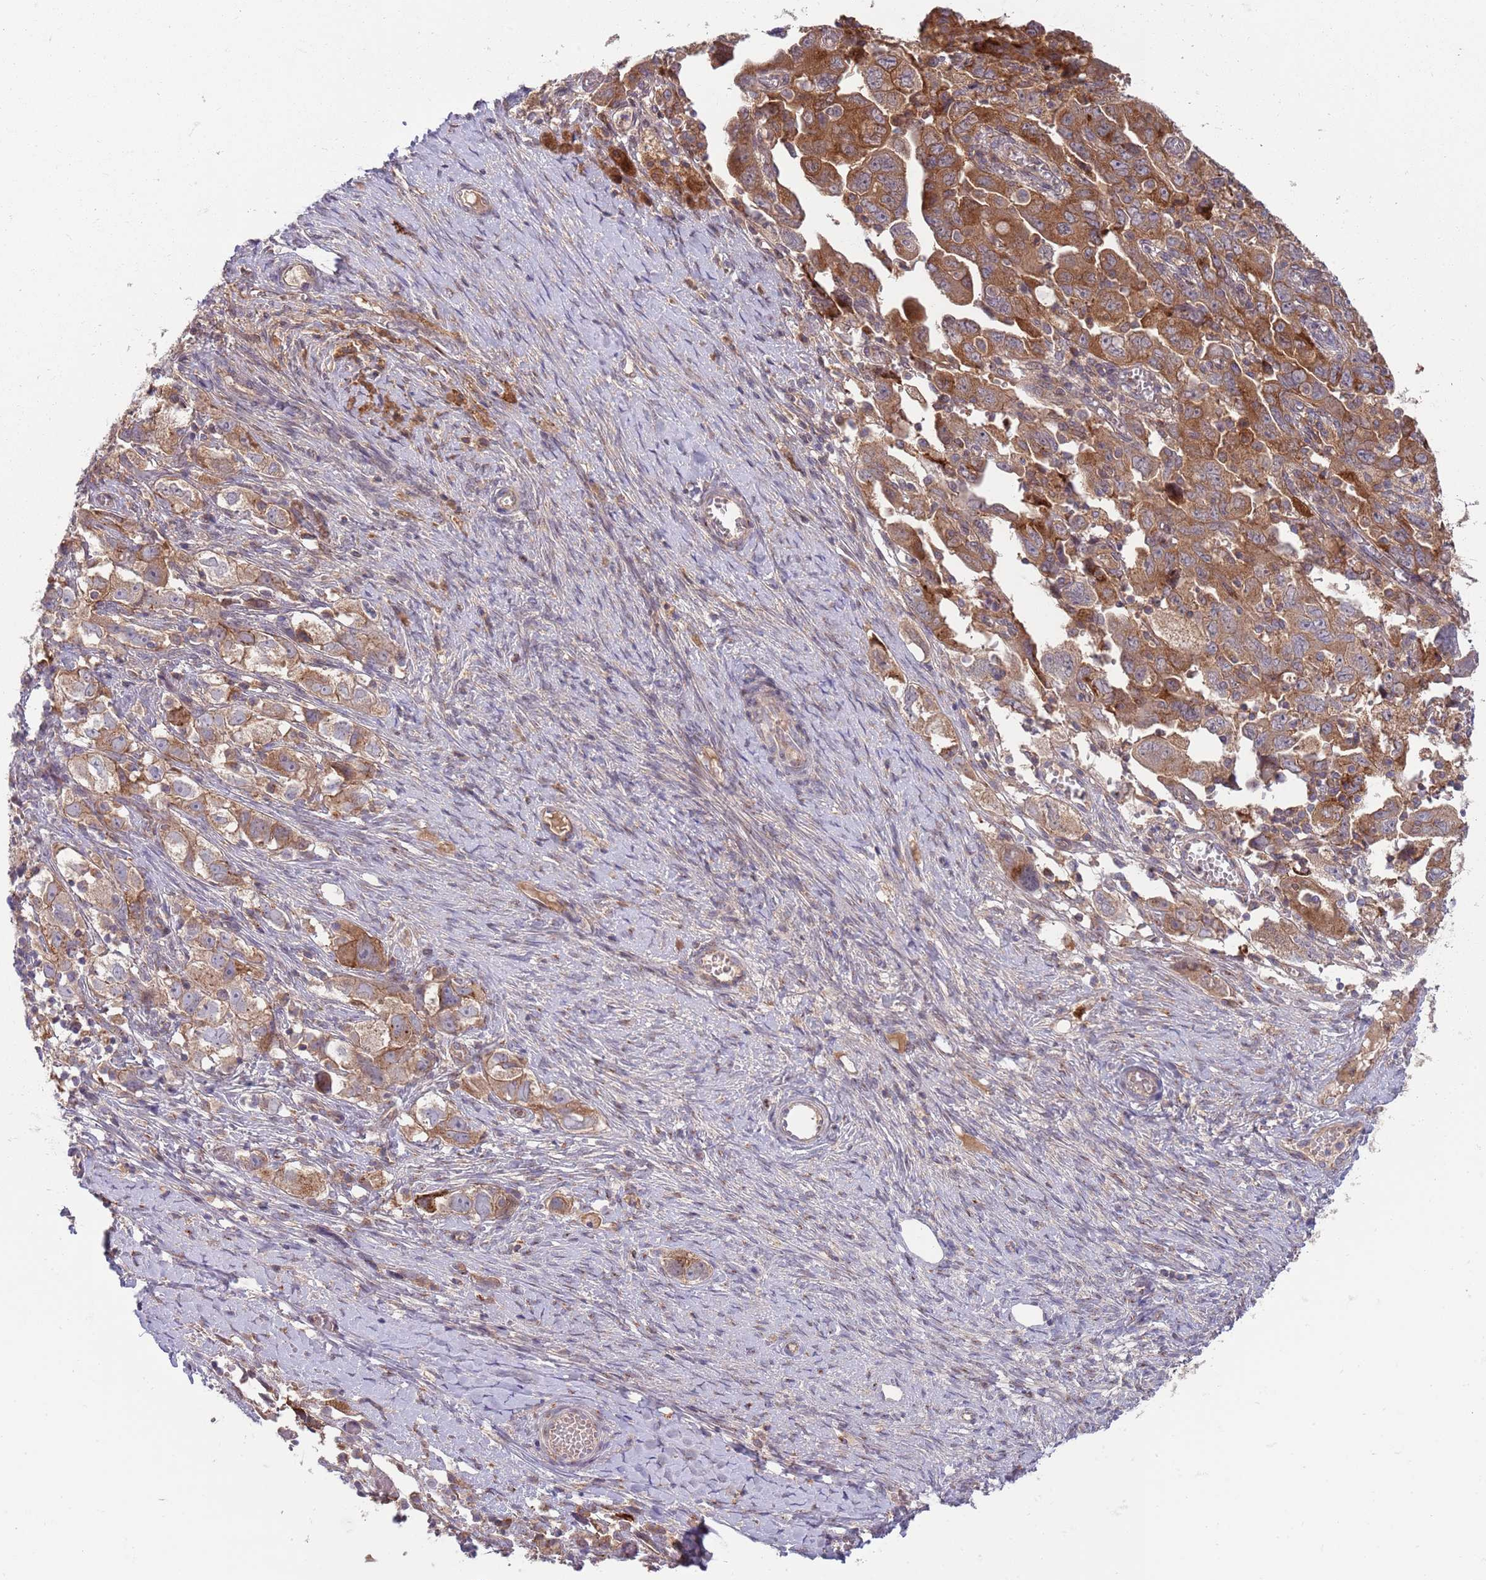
{"staining": {"intensity": "strong", "quantity": ">75%", "location": "cytoplasmic/membranous"}, "tissue": "ovarian cancer", "cell_type": "Tumor cells", "image_type": "cancer", "snomed": [{"axis": "morphology", "description": "Carcinoma, NOS"}, {"axis": "morphology", "description": "Cystadenocarcinoma, serous, NOS"}, {"axis": "topography", "description": "Ovary"}], "caption": "Ovarian cancer was stained to show a protein in brown. There is high levels of strong cytoplasmic/membranous expression in about >75% of tumor cells.", "gene": "BTBD7", "patient": {"sex": "female", "age": 69}}